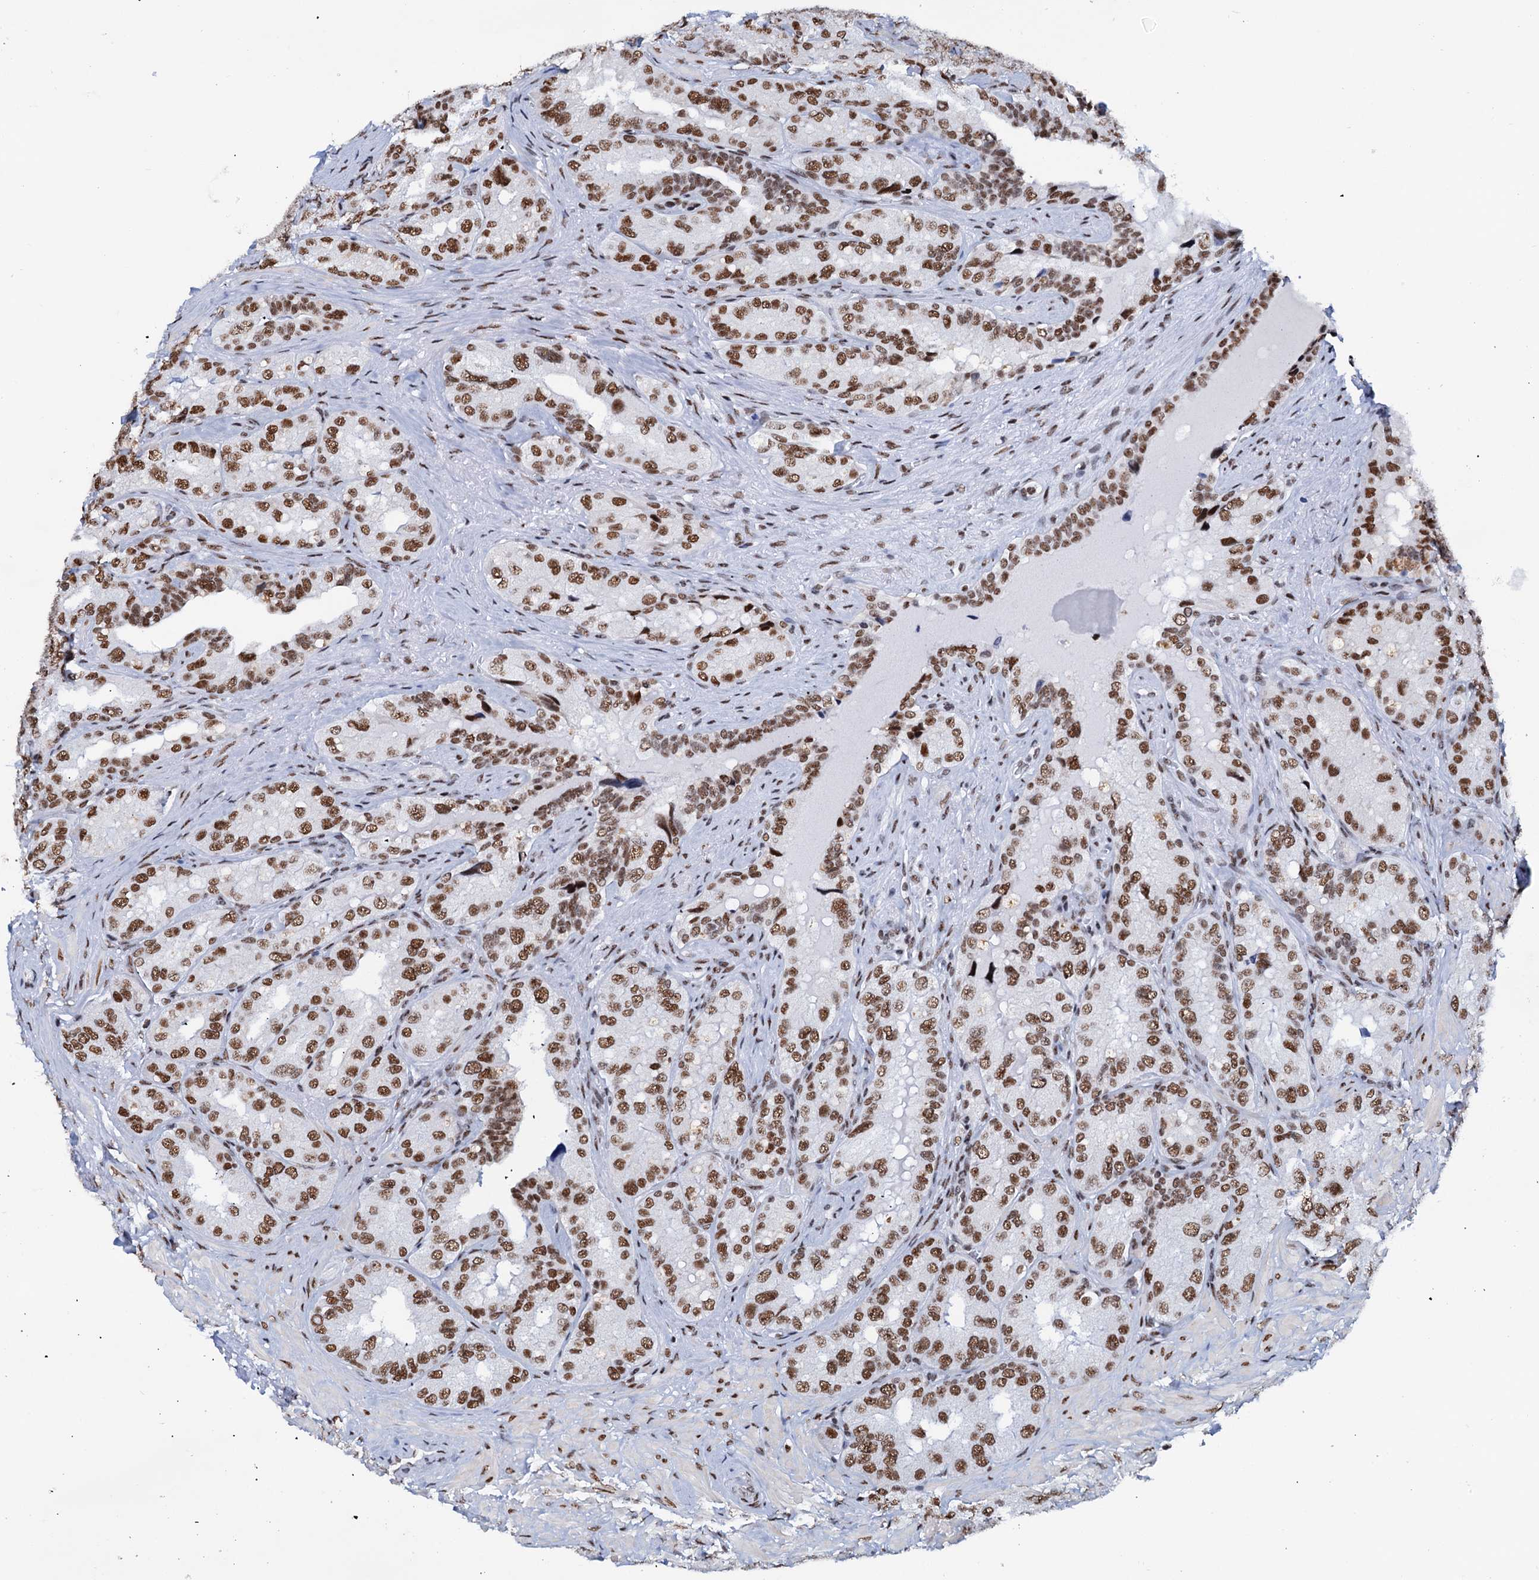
{"staining": {"intensity": "moderate", "quantity": ">75%", "location": "nuclear"}, "tissue": "seminal vesicle", "cell_type": "Glandular cells", "image_type": "normal", "snomed": [{"axis": "morphology", "description": "Normal tissue, NOS"}, {"axis": "topography", "description": "Seminal veicle"}, {"axis": "topography", "description": "Peripheral nerve tissue"}], "caption": "The micrograph reveals staining of unremarkable seminal vesicle, revealing moderate nuclear protein expression (brown color) within glandular cells. The staining is performed using DAB brown chromogen to label protein expression. The nuclei are counter-stained blue using hematoxylin.", "gene": "SLTM", "patient": {"sex": "male", "age": 67}}